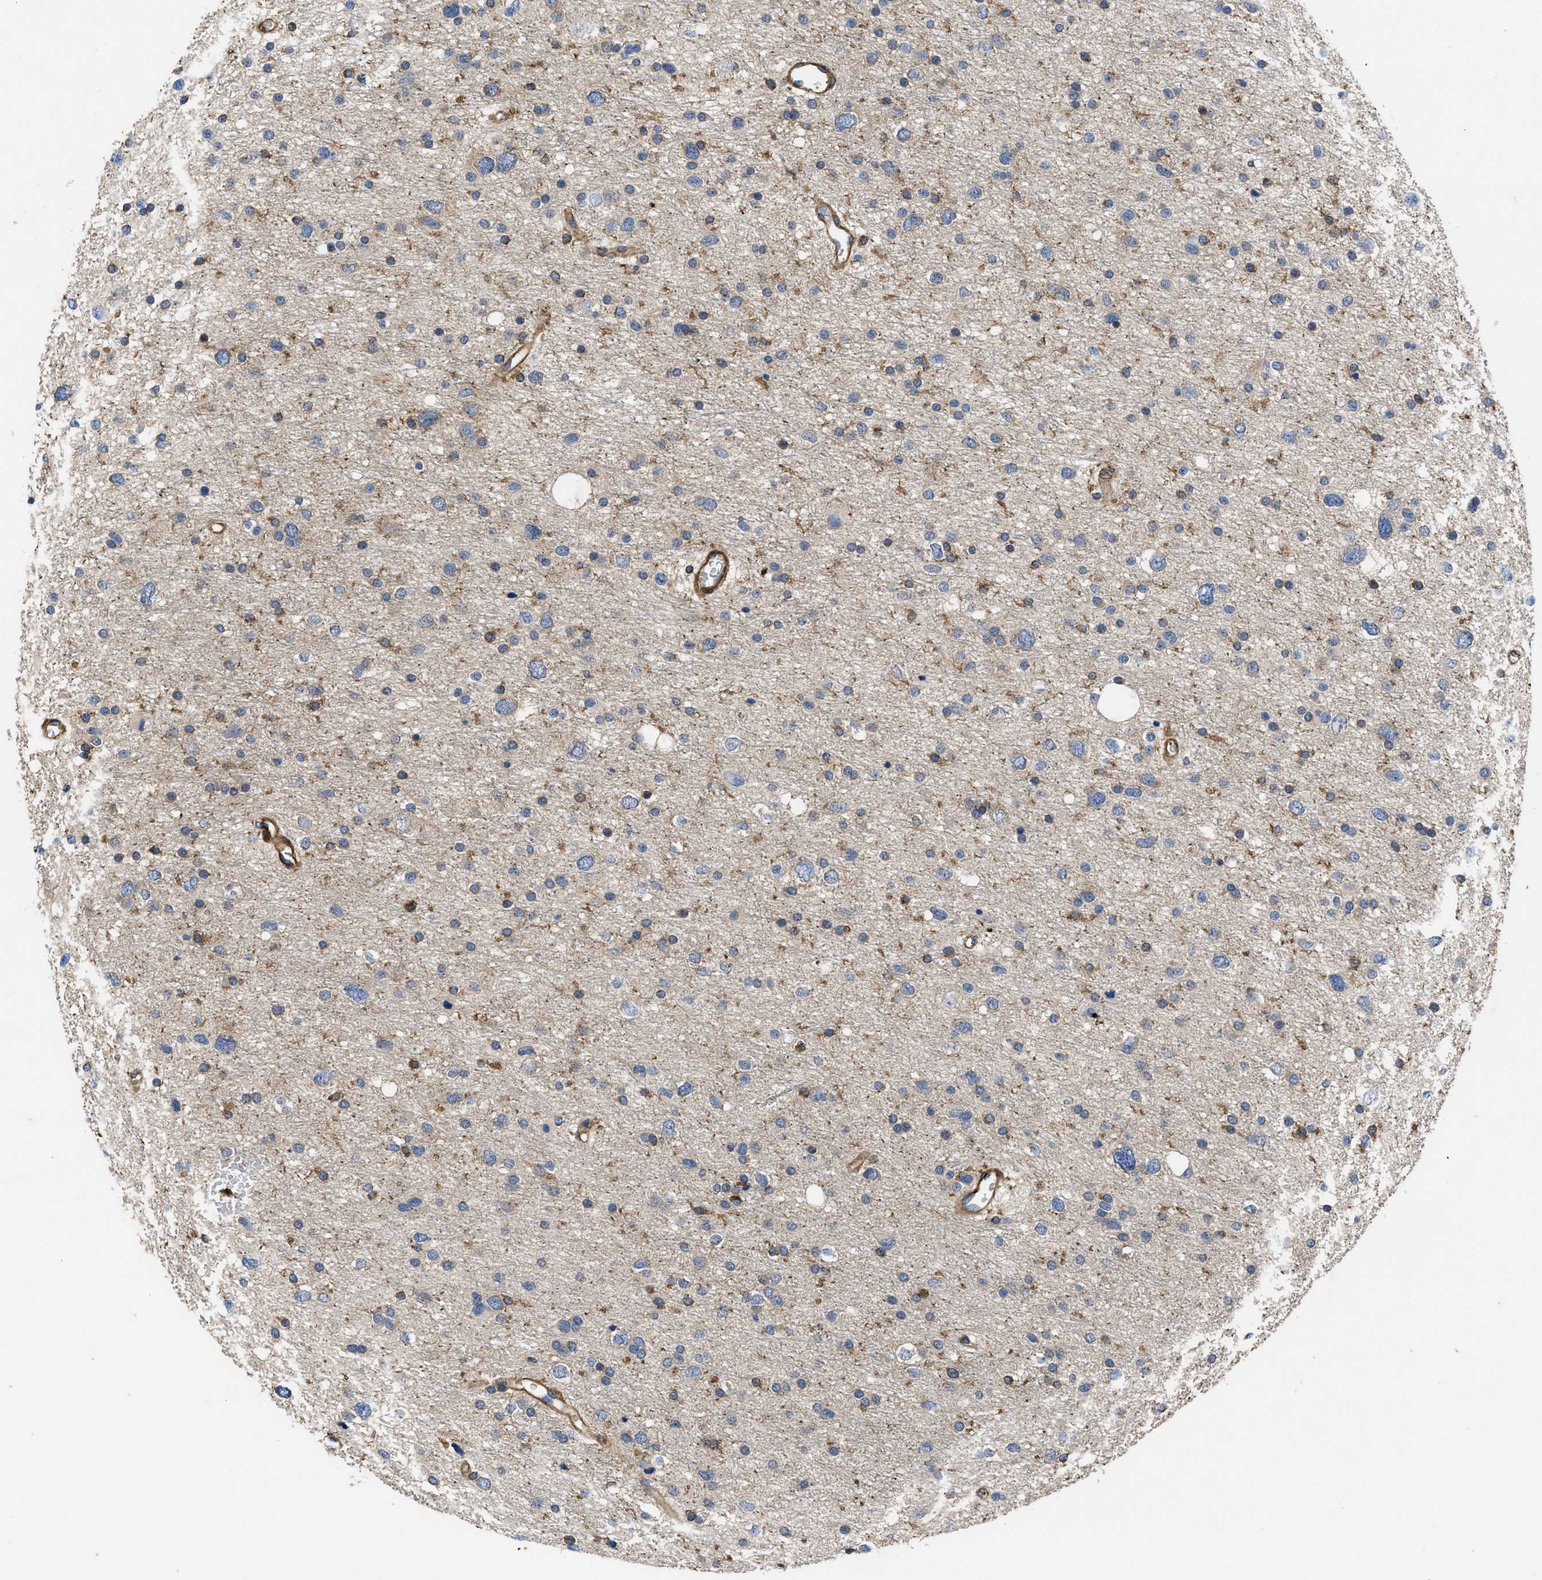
{"staining": {"intensity": "moderate", "quantity": "<25%", "location": "cytoplasmic/membranous"}, "tissue": "glioma", "cell_type": "Tumor cells", "image_type": "cancer", "snomed": [{"axis": "morphology", "description": "Glioma, malignant, Low grade"}, {"axis": "topography", "description": "Brain"}], "caption": "Protein expression analysis of glioma displays moderate cytoplasmic/membranous positivity in approximately <25% of tumor cells.", "gene": "SCUBE2", "patient": {"sex": "female", "age": 37}}